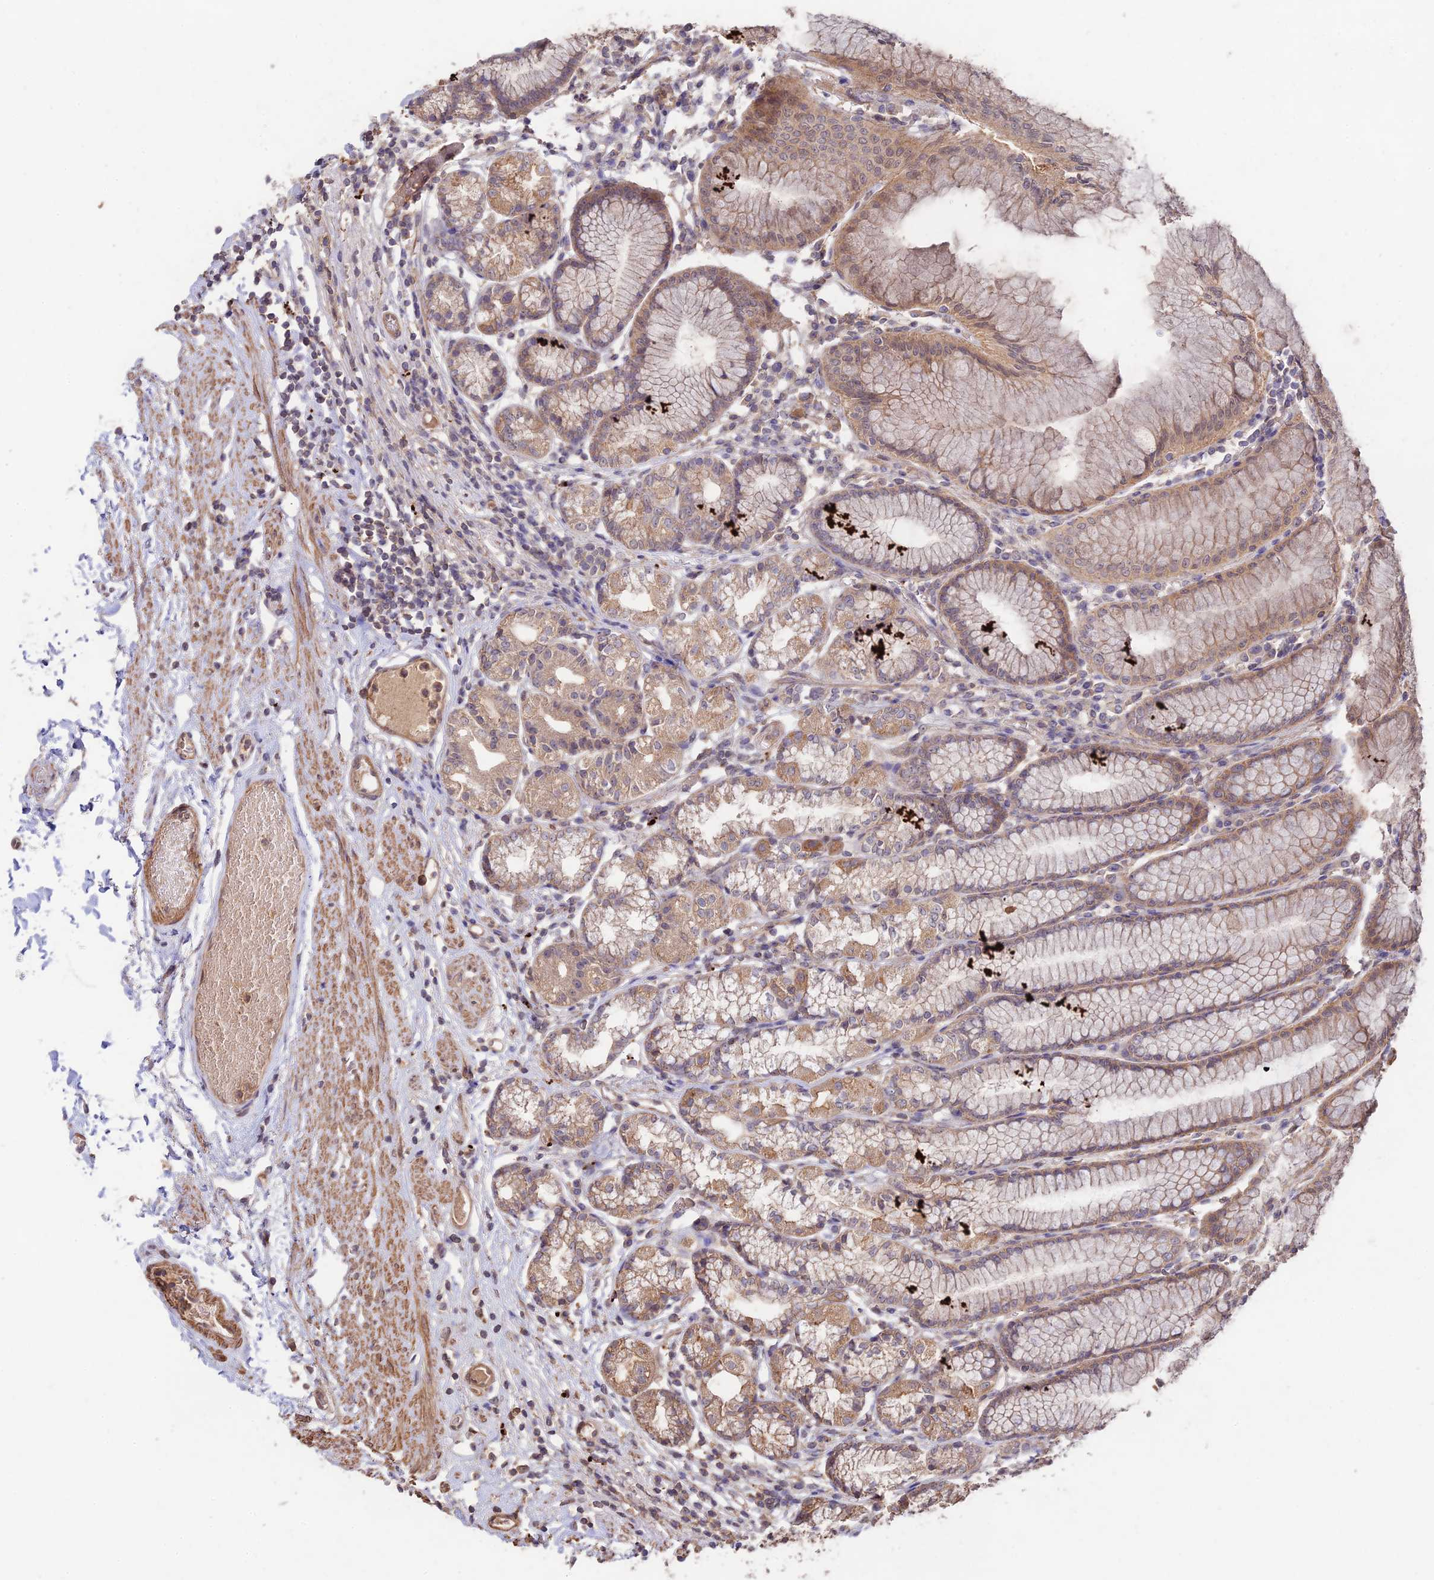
{"staining": {"intensity": "weak", "quantity": ">75%", "location": "cytoplasmic/membranous,nuclear"}, "tissue": "stomach", "cell_type": "Glandular cells", "image_type": "normal", "snomed": [{"axis": "morphology", "description": "Normal tissue, NOS"}, {"axis": "topography", "description": "Stomach"}], "caption": "Immunohistochemical staining of unremarkable stomach shows >75% levels of weak cytoplasmic/membranous,nuclear protein positivity in approximately >75% of glandular cells.", "gene": "CLCF1", "patient": {"sex": "female", "age": 57}}